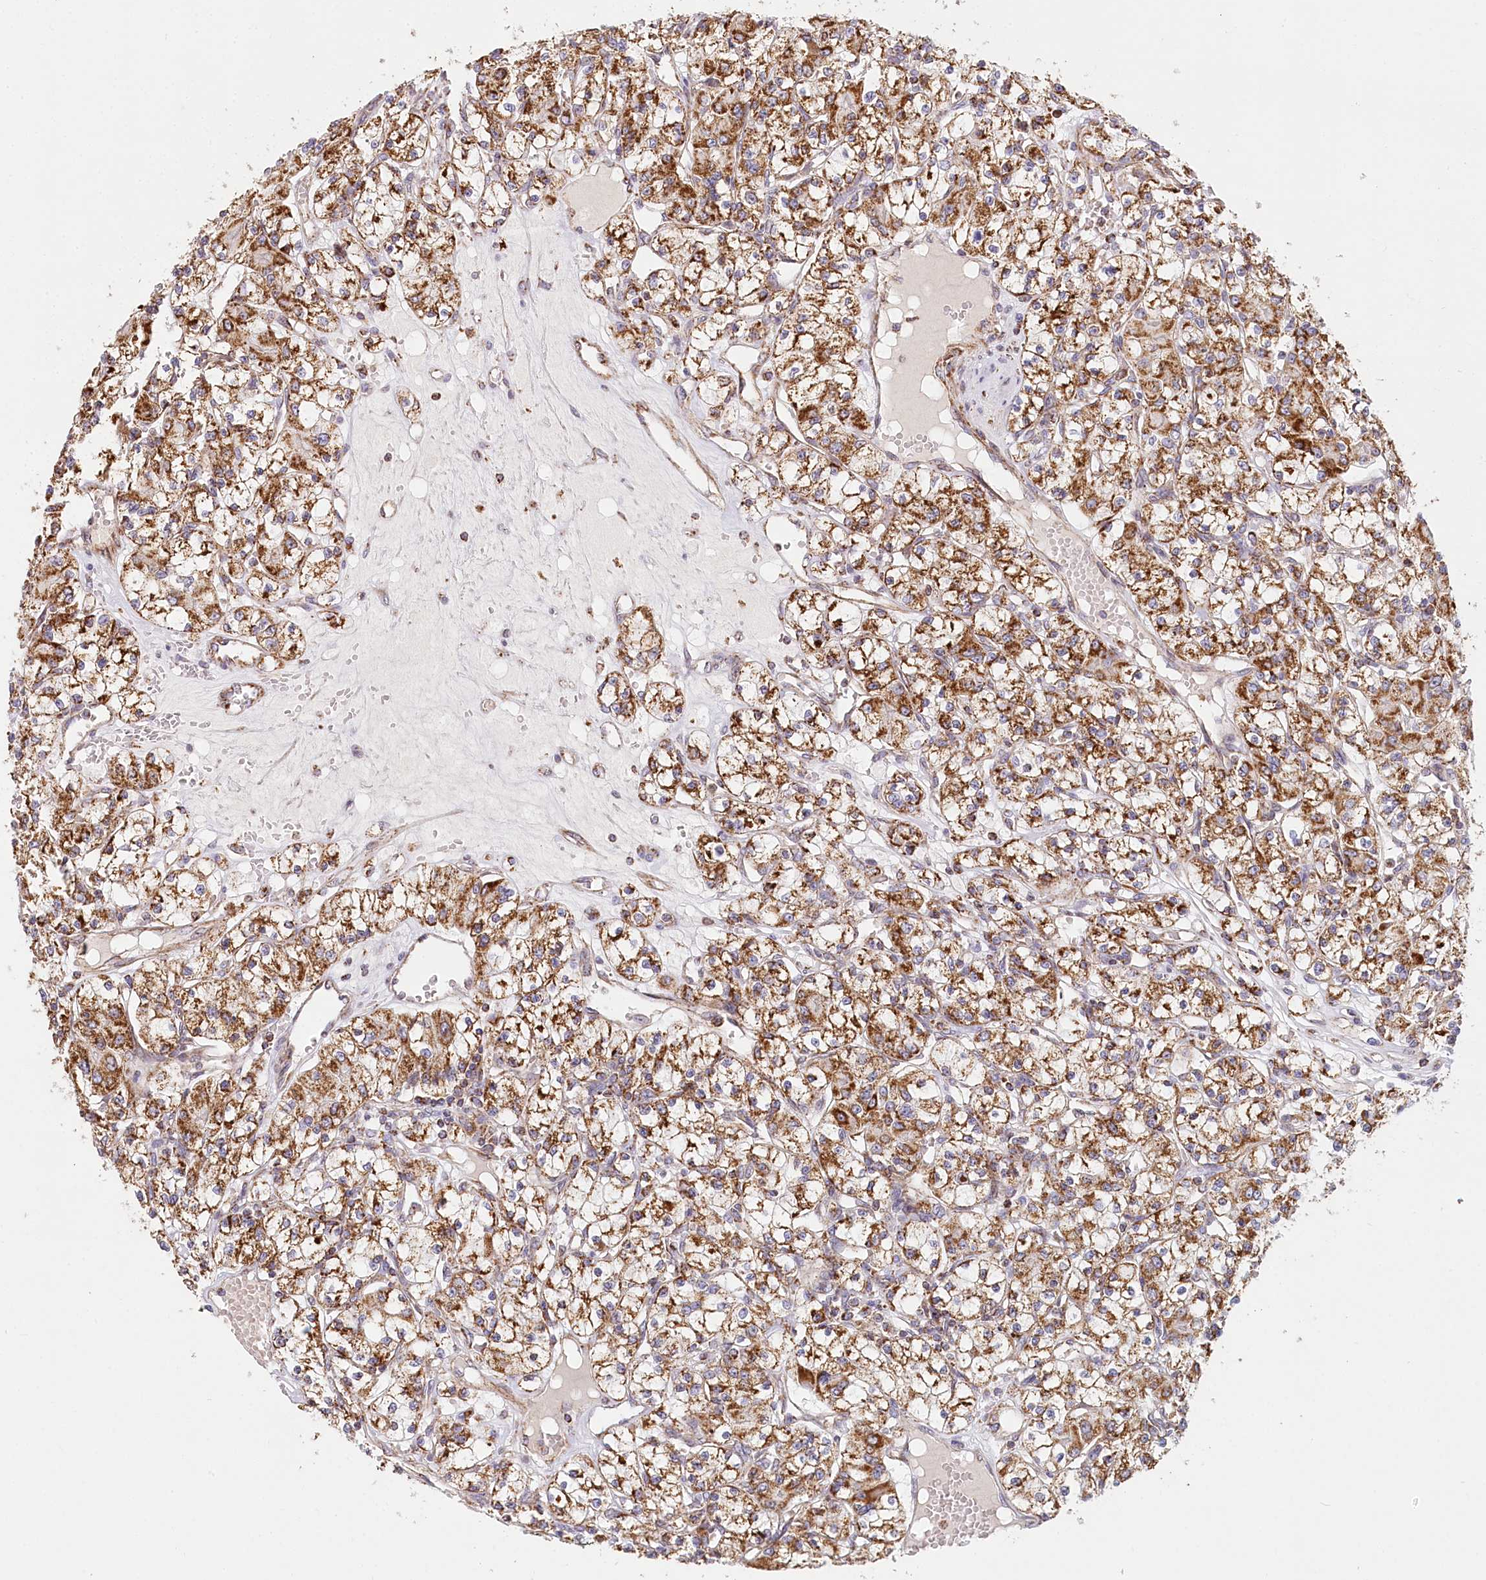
{"staining": {"intensity": "strong", "quantity": ">75%", "location": "cytoplasmic/membranous"}, "tissue": "renal cancer", "cell_type": "Tumor cells", "image_type": "cancer", "snomed": [{"axis": "morphology", "description": "Adenocarcinoma, NOS"}, {"axis": "topography", "description": "Kidney"}], "caption": "Immunohistochemistry histopathology image of human renal cancer stained for a protein (brown), which displays high levels of strong cytoplasmic/membranous staining in approximately >75% of tumor cells.", "gene": "UMPS", "patient": {"sex": "female", "age": 59}}